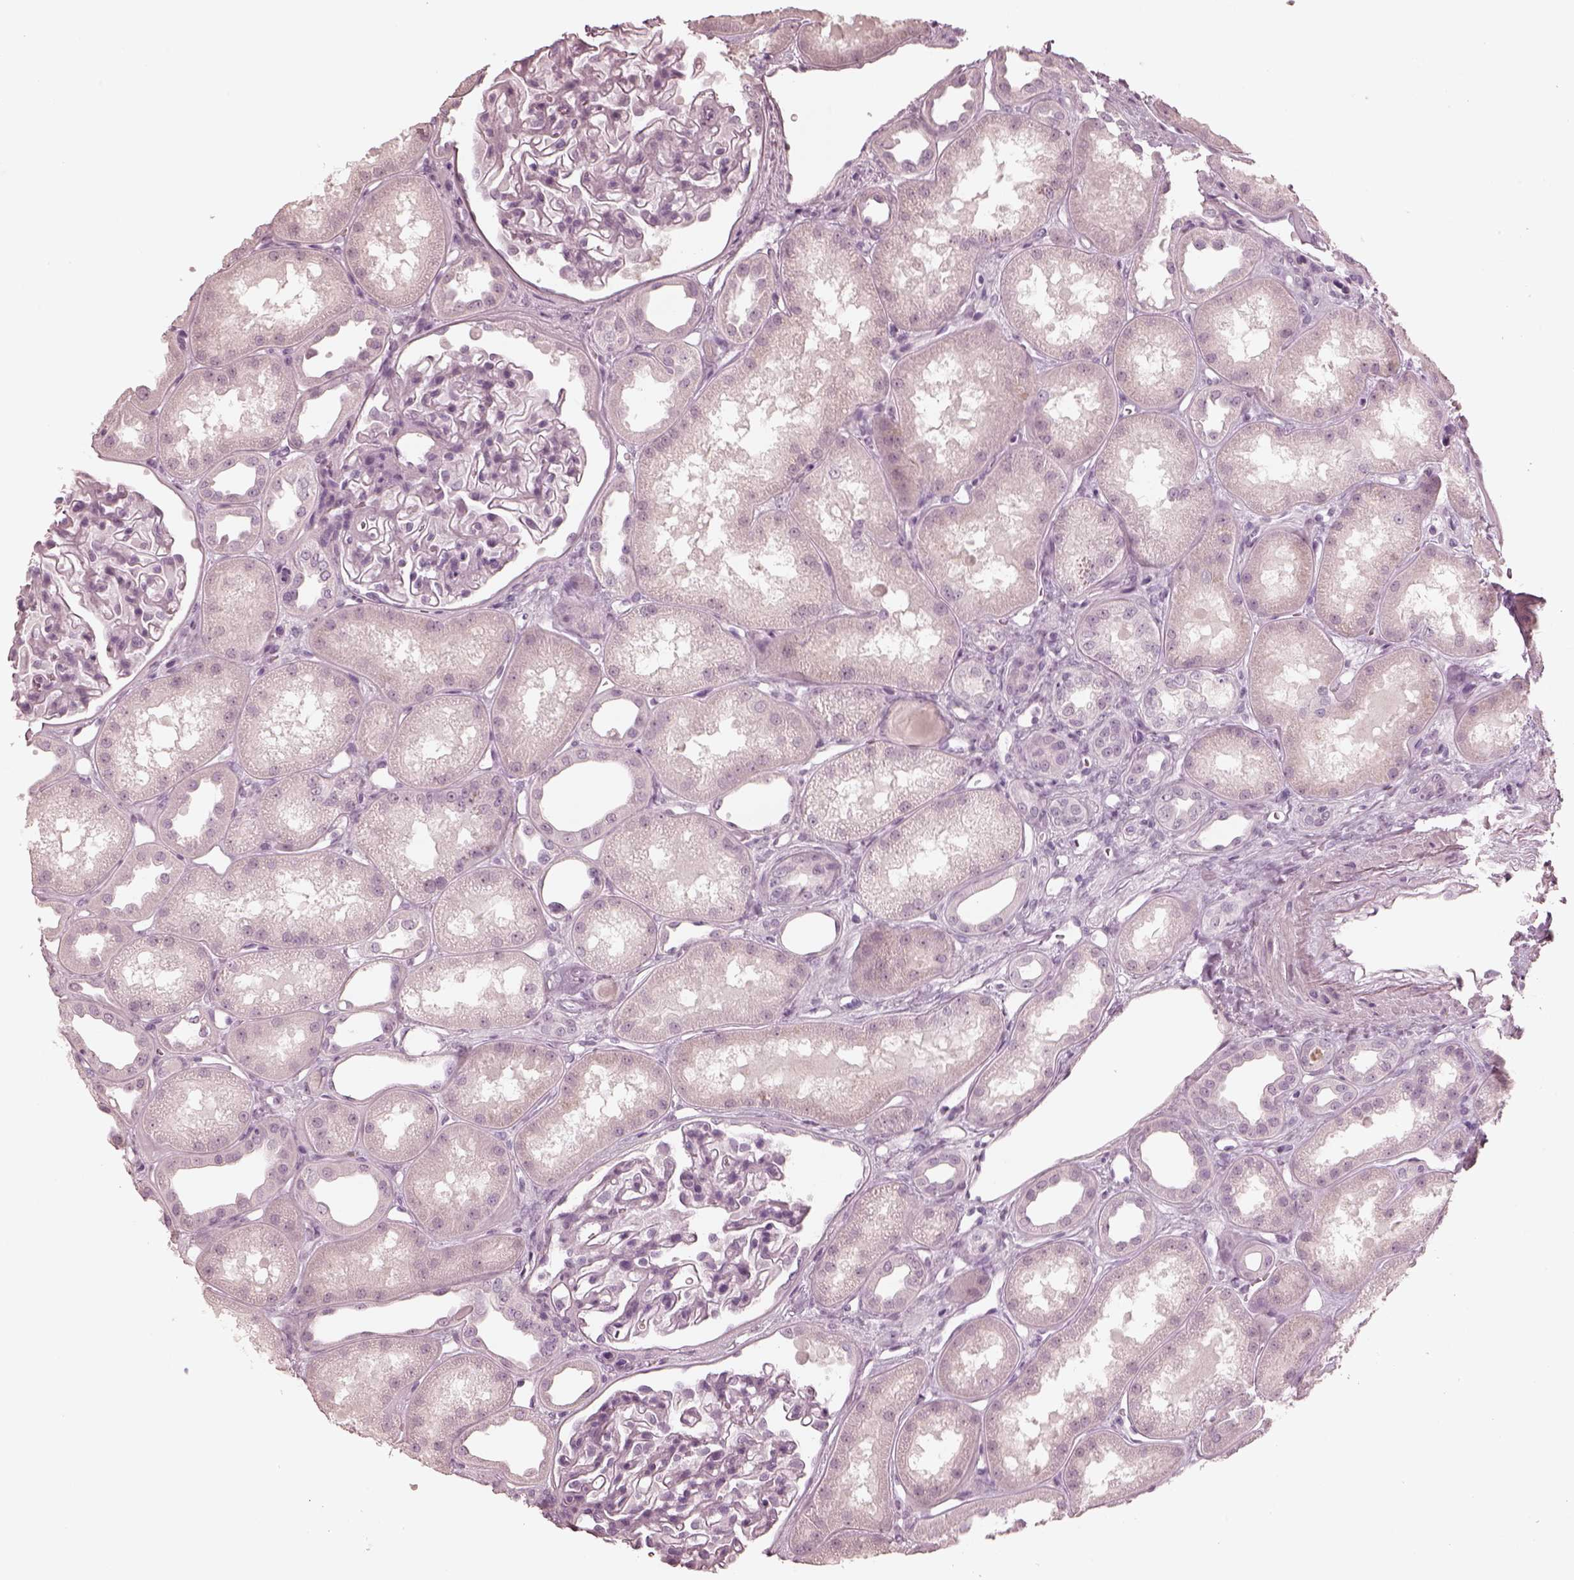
{"staining": {"intensity": "negative", "quantity": "none", "location": "none"}, "tissue": "kidney", "cell_type": "Cells in glomeruli", "image_type": "normal", "snomed": [{"axis": "morphology", "description": "Normal tissue, NOS"}, {"axis": "topography", "description": "Kidney"}], "caption": "This is an immunohistochemistry (IHC) histopathology image of unremarkable human kidney. There is no expression in cells in glomeruli.", "gene": "CALR3", "patient": {"sex": "male", "age": 61}}